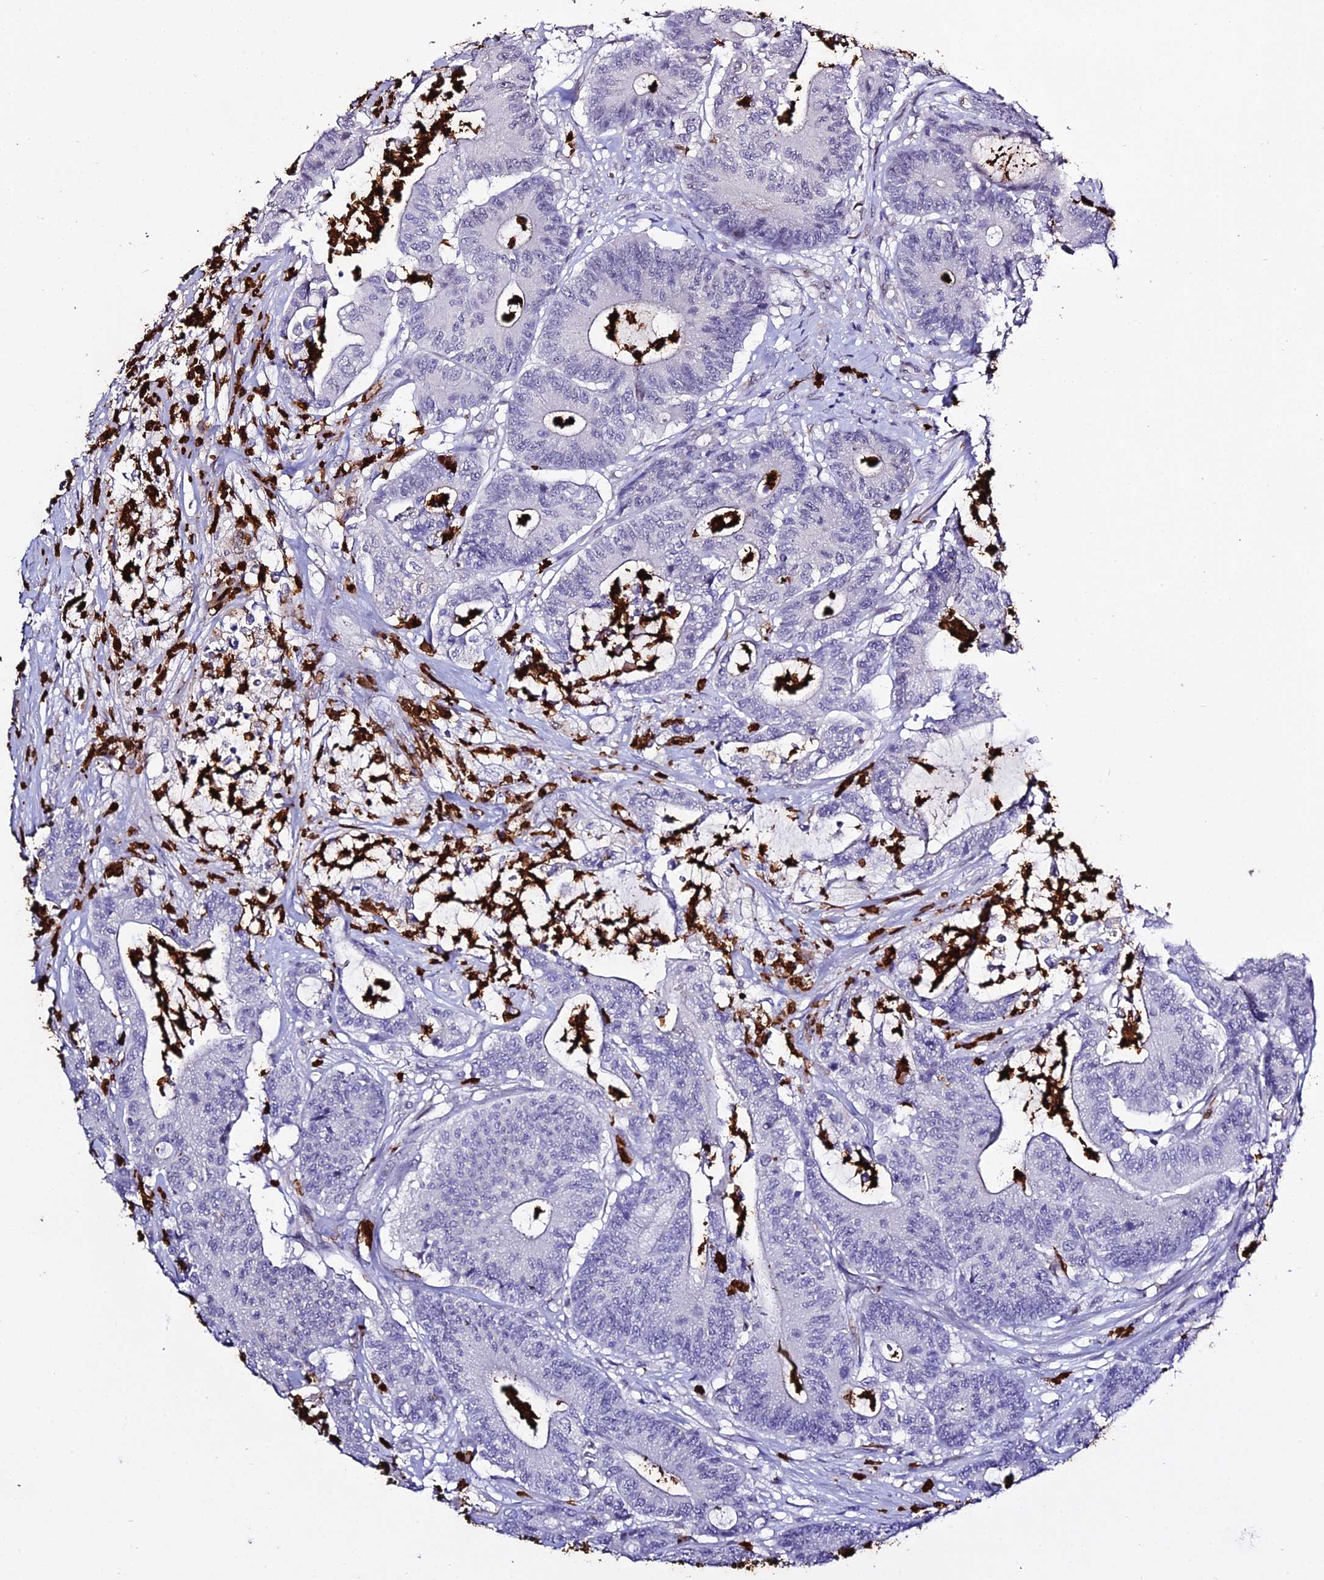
{"staining": {"intensity": "negative", "quantity": "none", "location": "none"}, "tissue": "colorectal cancer", "cell_type": "Tumor cells", "image_type": "cancer", "snomed": [{"axis": "morphology", "description": "Adenocarcinoma, NOS"}, {"axis": "topography", "description": "Colon"}], "caption": "Immunohistochemistry photomicrograph of colorectal adenocarcinoma stained for a protein (brown), which displays no positivity in tumor cells.", "gene": "MCM10", "patient": {"sex": "female", "age": 84}}